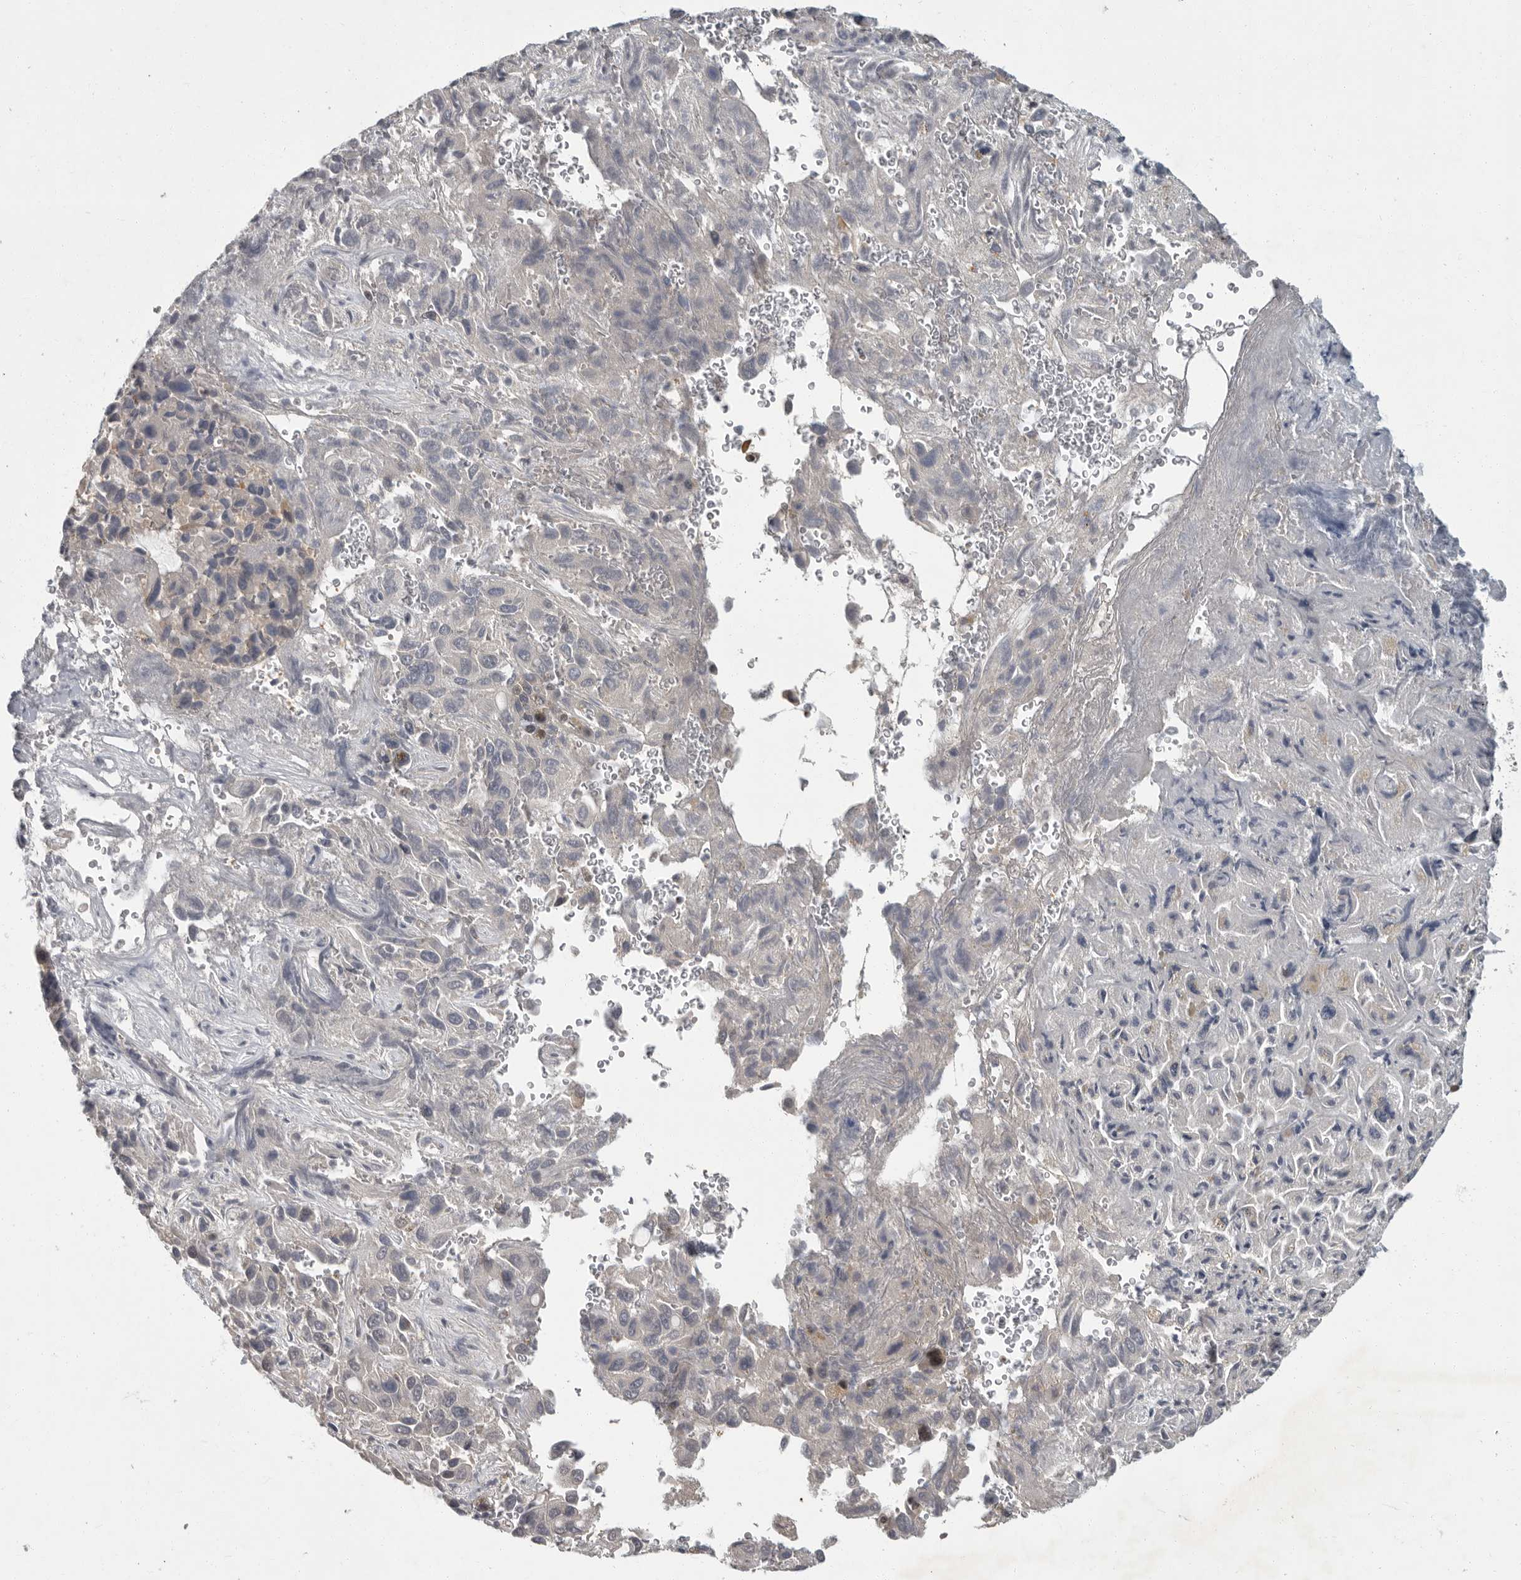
{"staining": {"intensity": "negative", "quantity": "none", "location": "none"}, "tissue": "liver cancer", "cell_type": "Tumor cells", "image_type": "cancer", "snomed": [{"axis": "morphology", "description": "Cholangiocarcinoma"}, {"axis": "topography", "description": "Liver"}], "caption": "An immunohistochemistry micrograph of cholangiocarcinoma (liver) is shown. There is no staining in tumor cells of cholangiocarcinoma (liver). (DAB (3,3'-diaminobenzidine) immunohistochemistry visualized using brightfield microscopy, high magnification).", "gene": "PDE7A", "patient": {"sex": "female", "age": 52}}